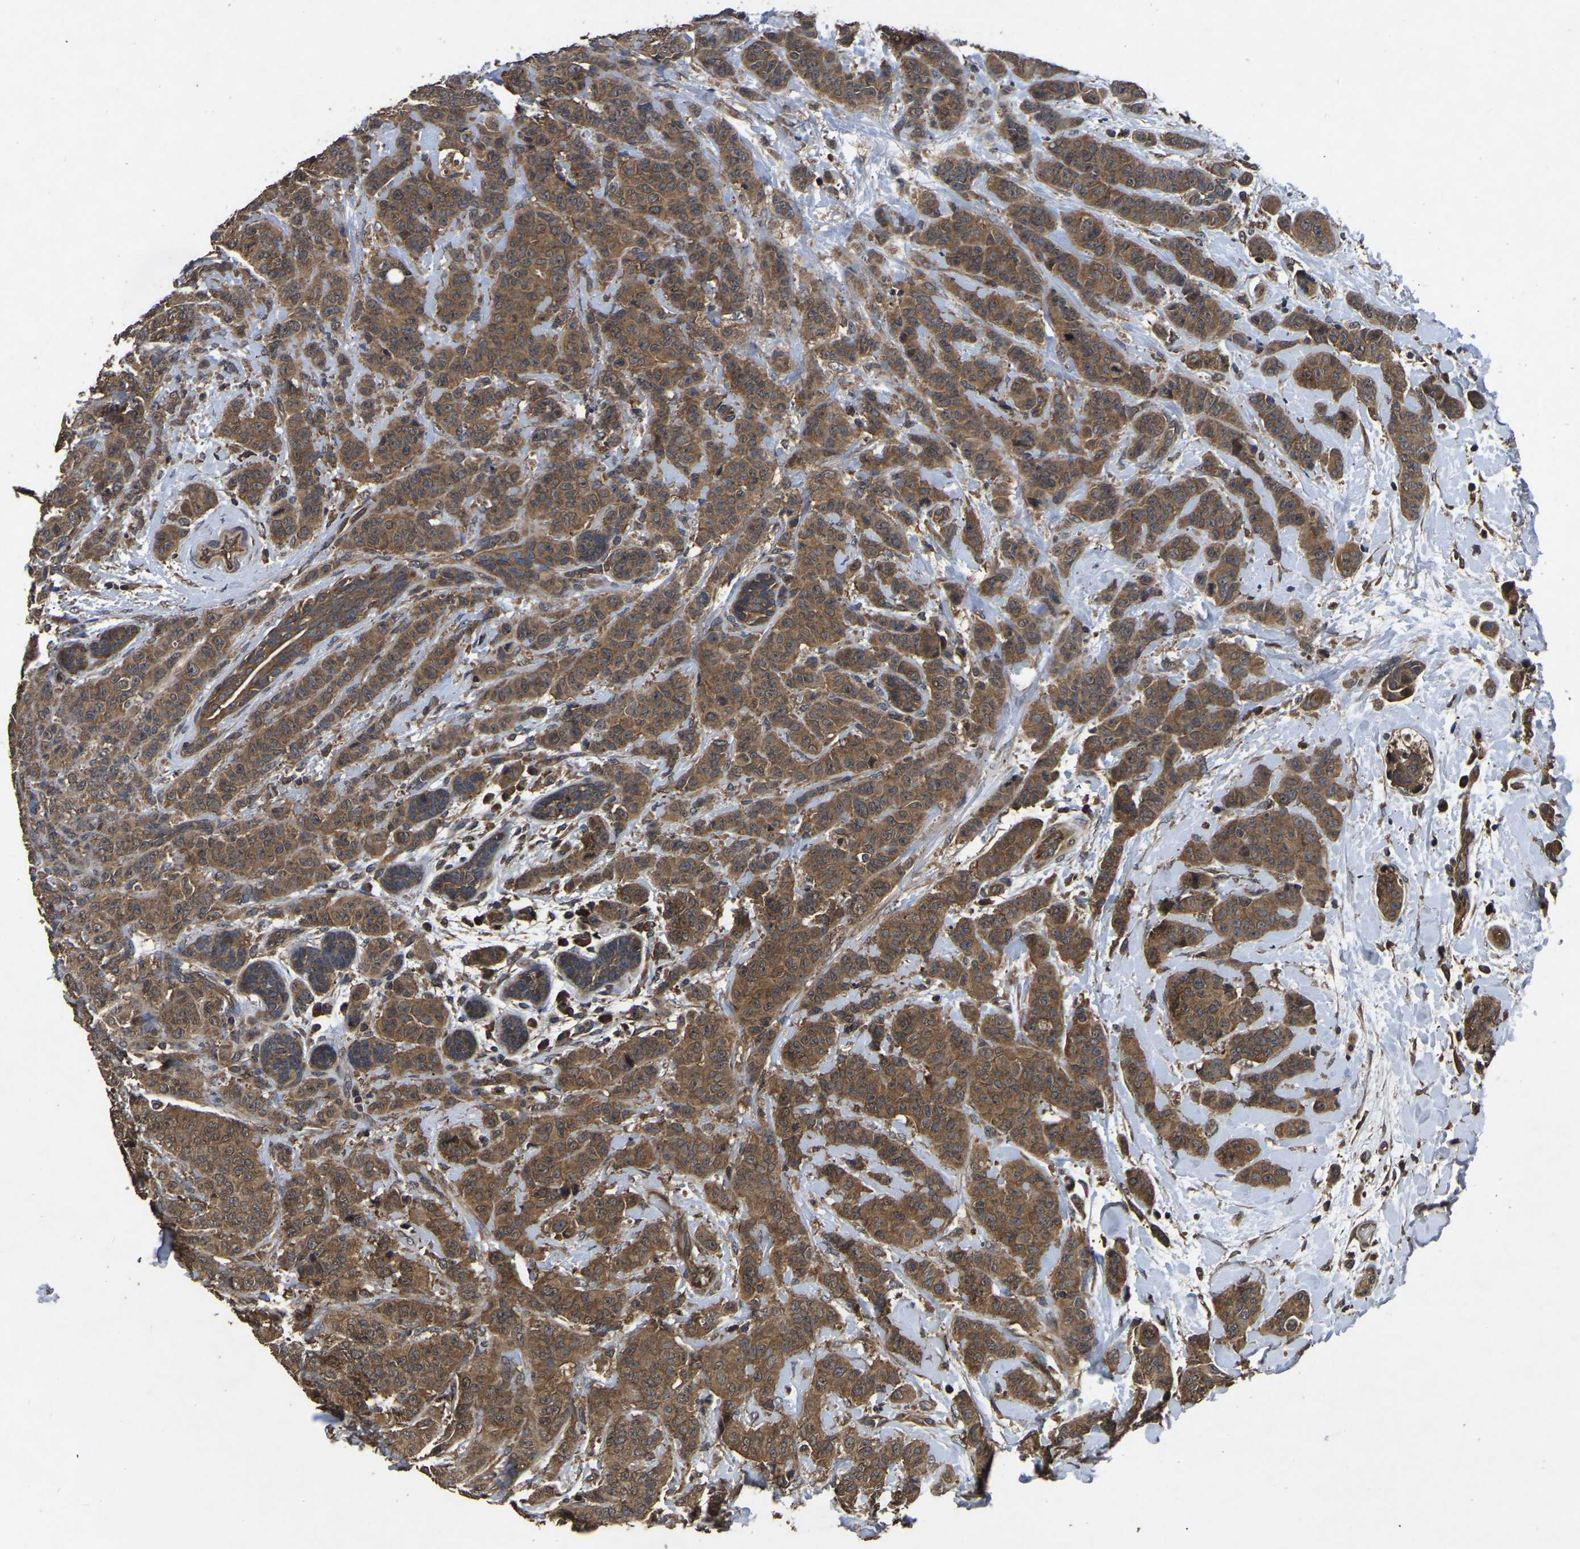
{"staining": {"intensity": "moderate", "quantity": ">75%", "location": "cytoplasmic/membranous"}, "tissue": "breast cancer", "cell_type": "Tumor cells", "image_type": "cancer", "snomed": [{"axis": "morphology", "description": "Normal tissue, NOS"}, {"axis": "morphology", "description": "Duct carcinoma"}, {"axis": "topography", "description": "Breast"}], "caption": "Immunohistochemical staining of human infiltrating ductal carcinoma (breast) exhibits medium levels of moderate cytoplasmic/membranous expression in about >75% of tumor cells.", "gene": "CRYZL1", "patient": {"sex": "female", "age": 40}}